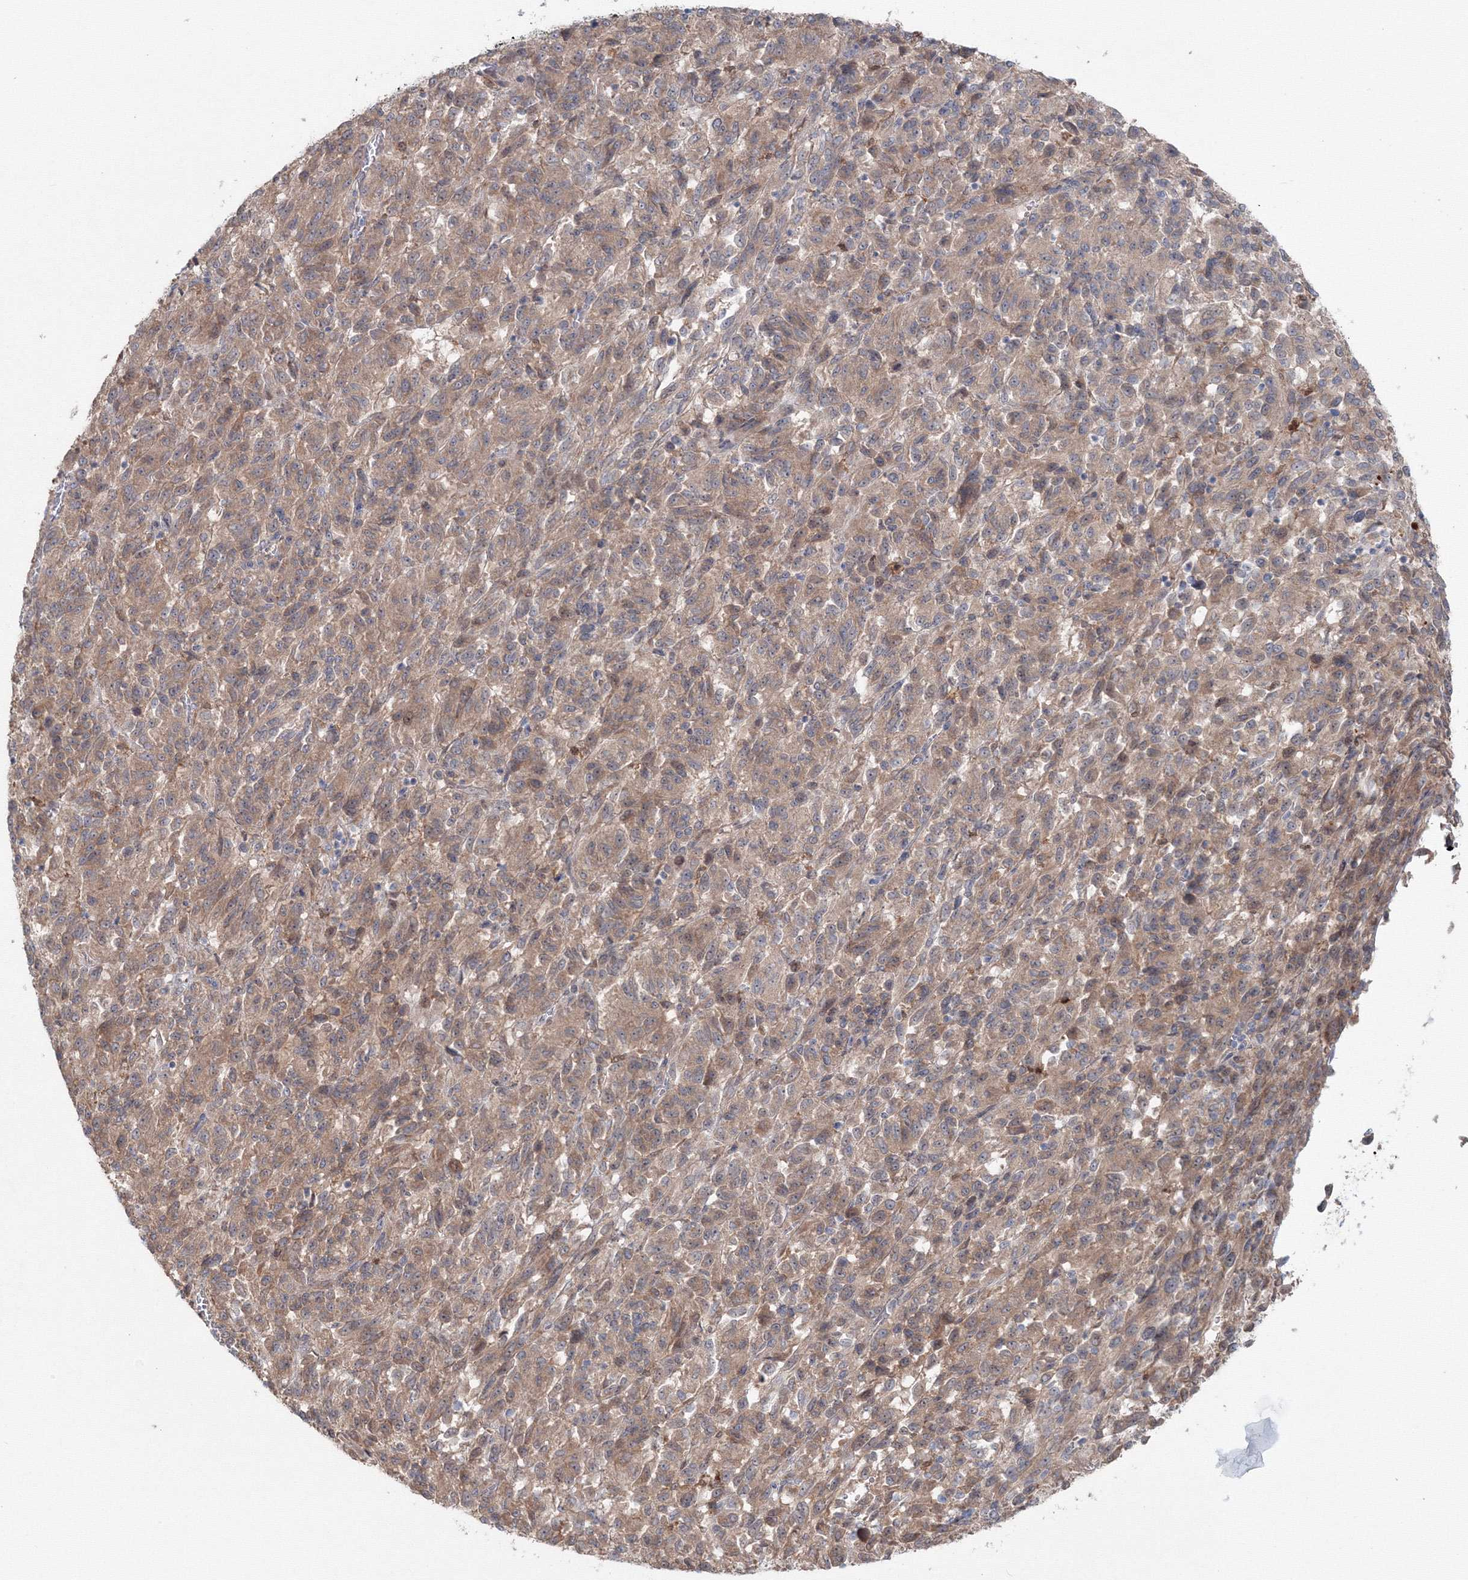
{"staining": {"intensity": "weak", "quantity": ">75%", "location": "cytoplasmic/membranous"}, "tissue": "melanoma", "cell_type": "Tumor cells", "image_type": "cancer", "snomed": [{"axis": "morphology", "description": "Malignant melanoma, Metastatic site"}, {"axis": "topography", "description": "Lung"}], "caption": "The histopathology image reveals staining of melanoma, revealing weak cytoplasmic/membranous protein staining (brown color) within tumor cells.", "gene": "MKRN2", "patient": {"sex": "male", "age": 64}}